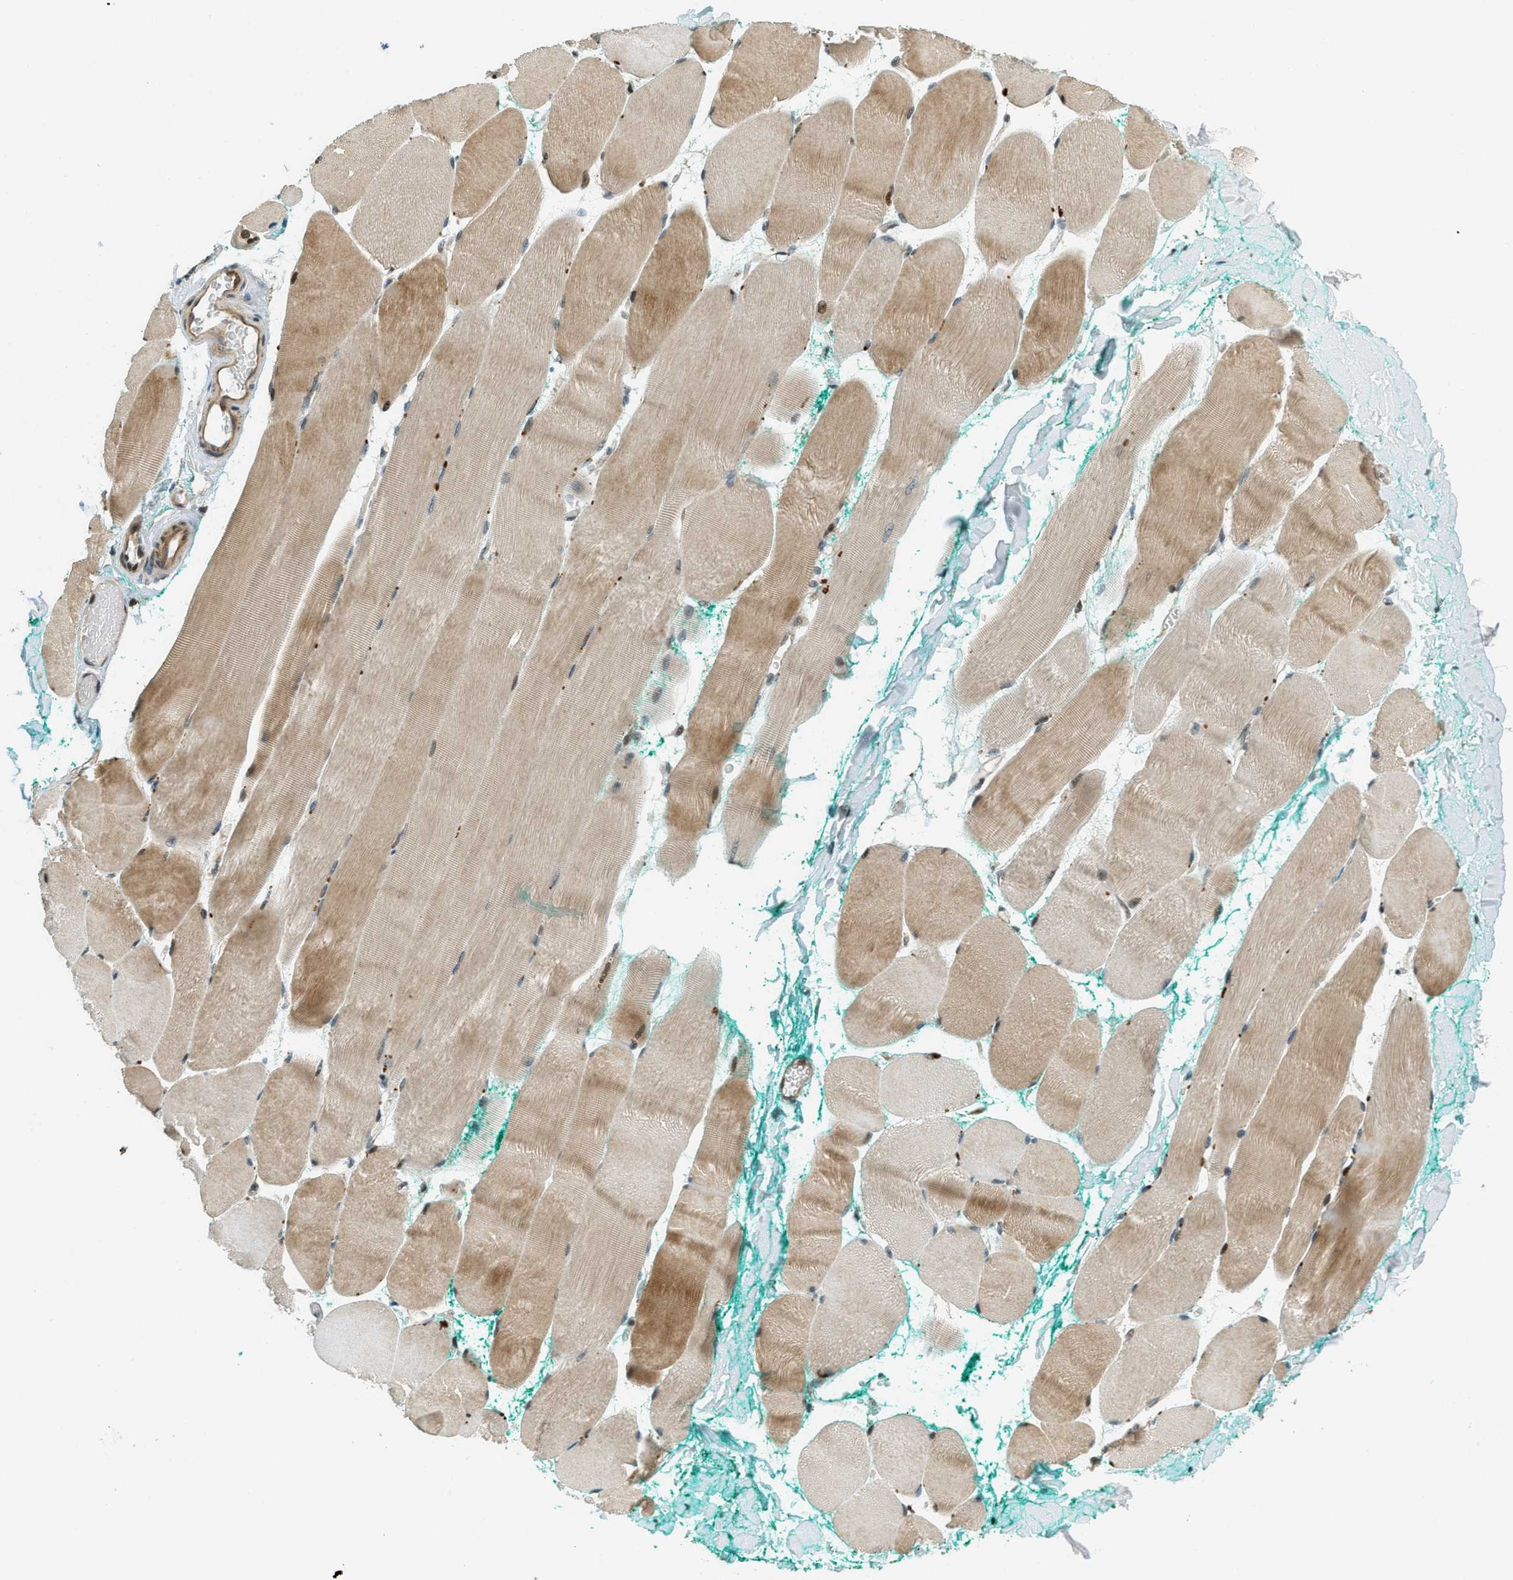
{"staining": {"intensity": "moderate", "quantity": ">75%", "location": "cytoplasmic/membranous"}, "tissue": "skeletal muscle", "cell_type": "Myocytes", "image_type": "normal", "snomed": [{"axis": "morphology", "description": "Normal tissue, NOS"}, {"axis": "morphology", "description": "Squamous cell carcinoma, NOS"}, {"axis": "topography", "description": "Skeletal muscle"}], "caption": "Skeletal muscle was stained to show a protein in brown. There is medium levels of moderate cytoplasmic/membranous positivity in about >75% of myocytes. (DAB IHC, brown staining for protein, blue staining for nuclei).", "gene": "PTPN23", "patient": {"sex": "male", "age": 51}}